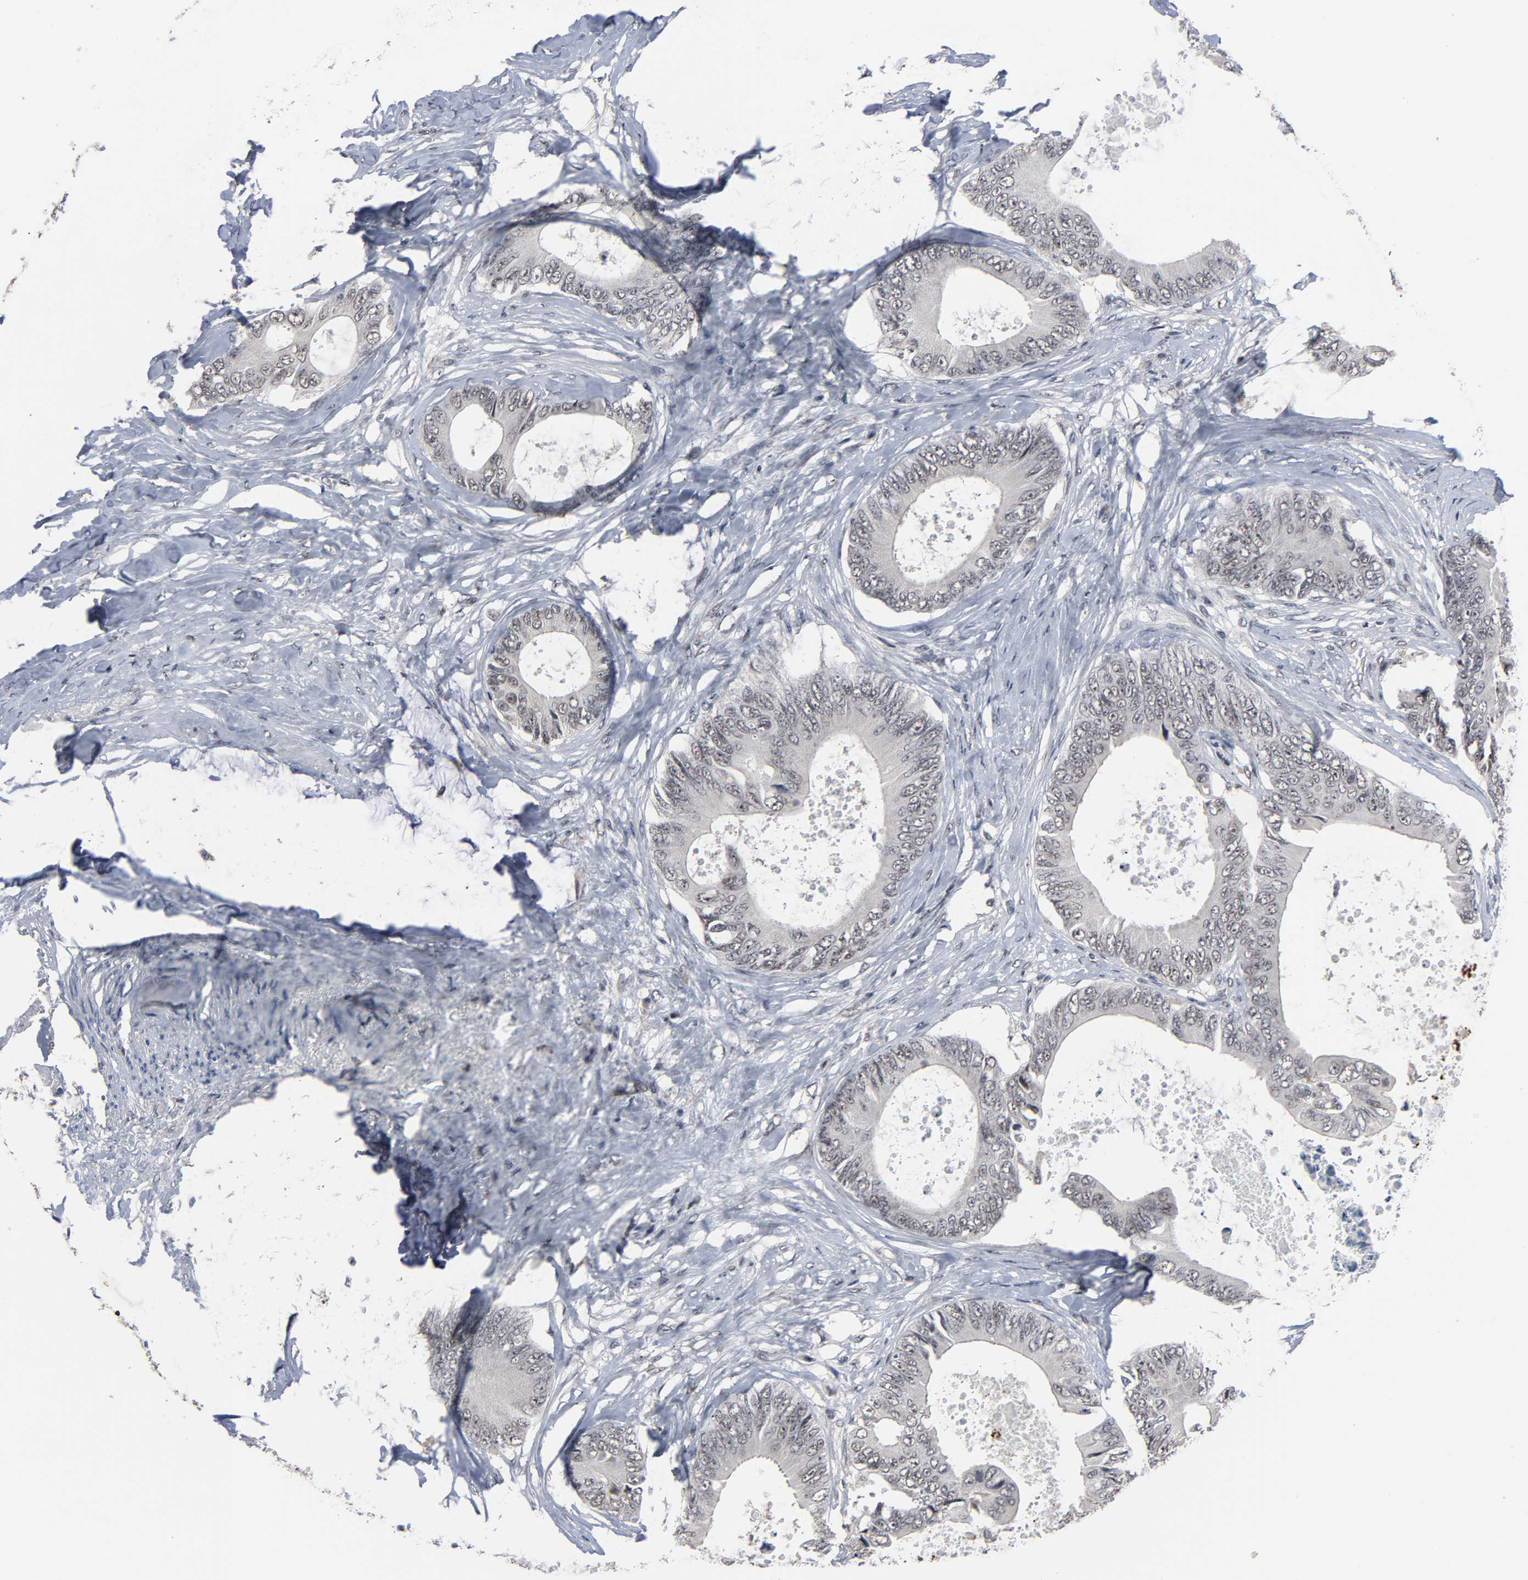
{"staining": {"intensity": "negative", "quantity": "none", "location": "none"}, "tissue": "colorectal cancer", "cell_type": "Tumor cells", "image_type": "cancer", "snomed": [{"axis": "morphology", "description": "Normal tissue, NOS"}, {"axis": "morphology", "description": "Adenocarcinoma, NOS"}, {"axis": "topography", "description": "Rectum"}, {"axis": "topography", "description": "Peripheral nerve tissue"}], "caption": "Immunohistochemical staining of human colorectal cancer displays no significant positivity in tumor cells.", "gene": "RTL5", "patient": {"sex": "female", "age": 77}}